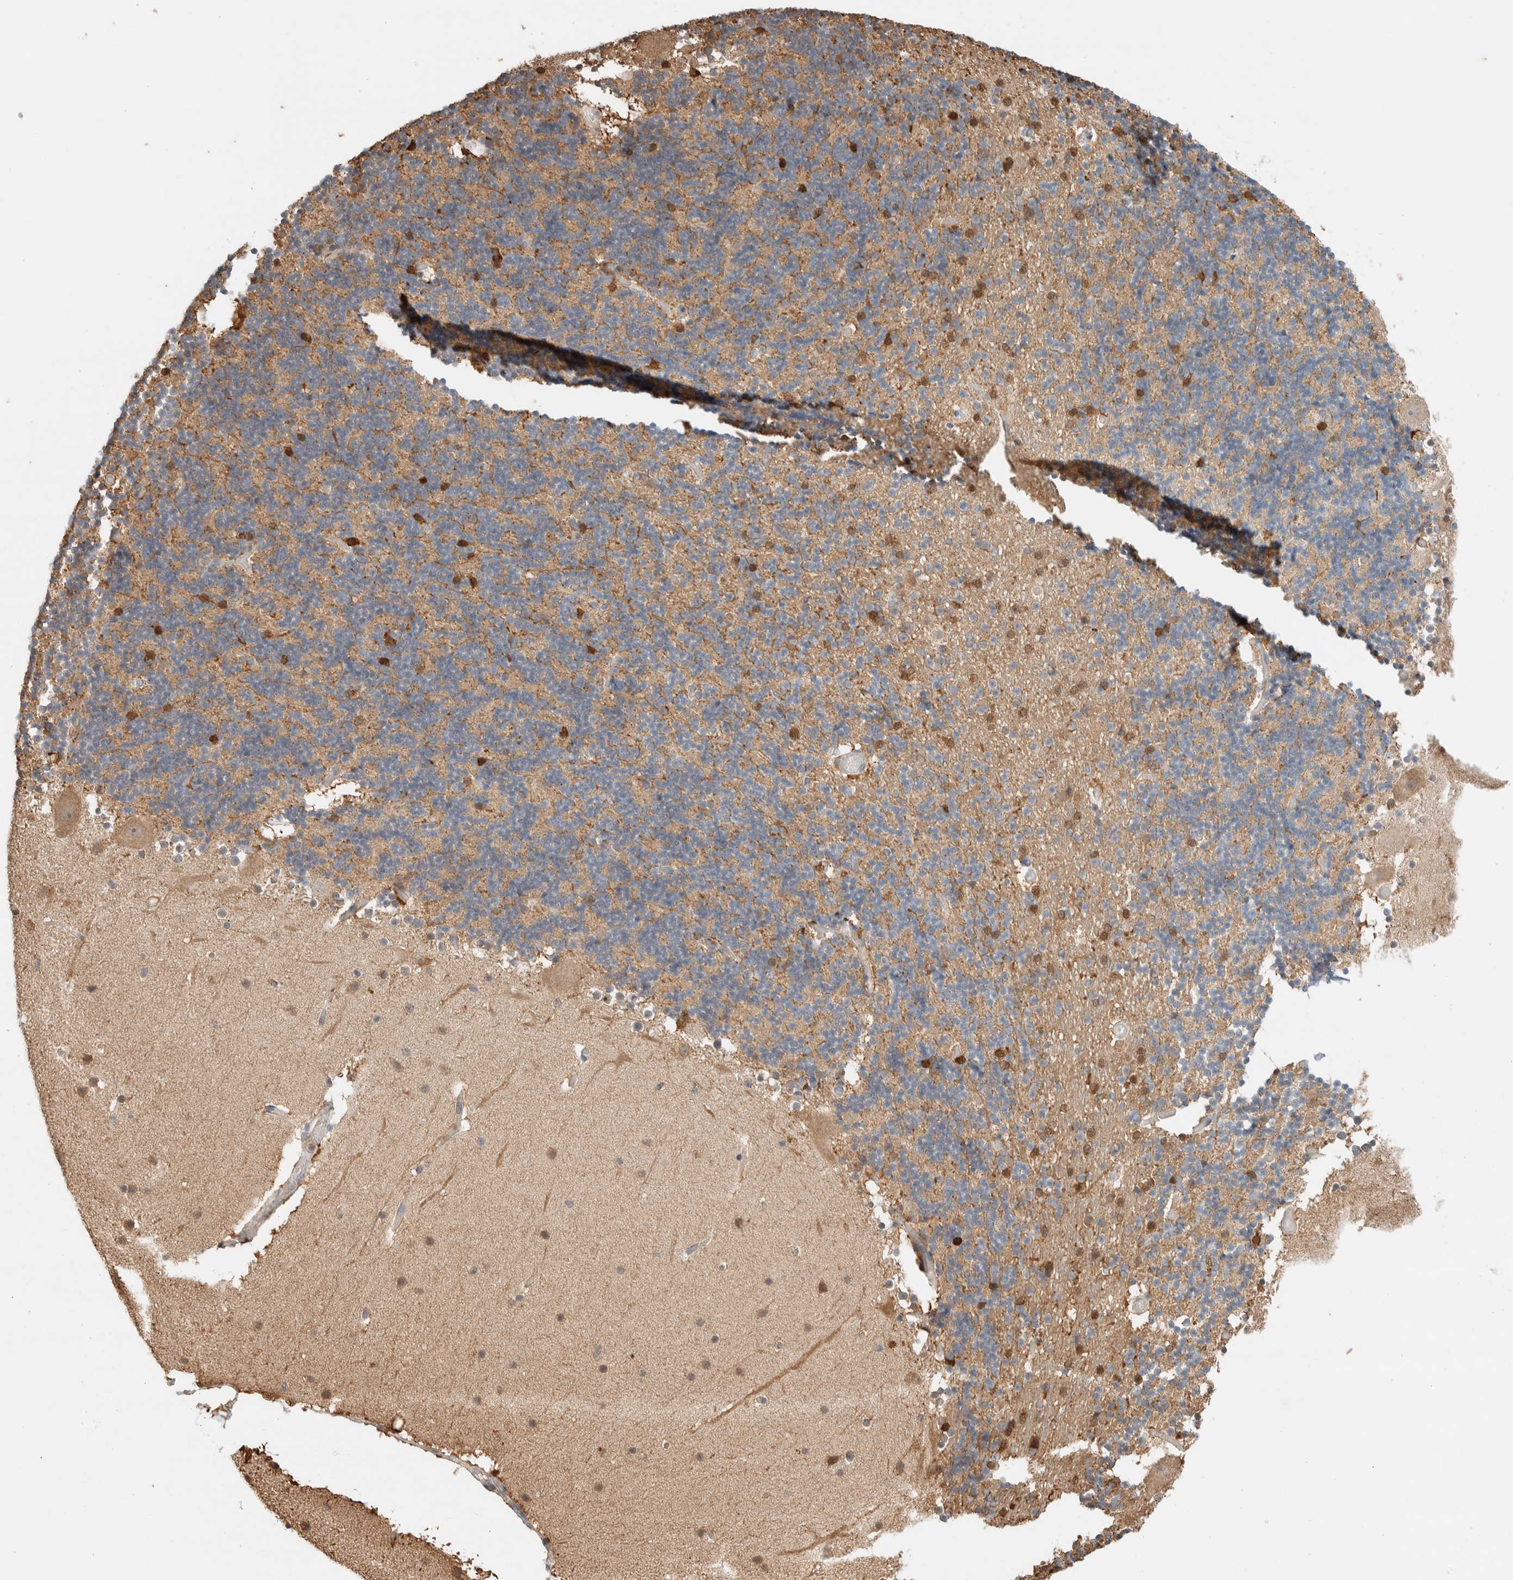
{"staining": {"intensity": "strong", "quantity": "<25%", "location": "cytoplasmic/membranous,nuclear"}, "tissue": "cerebellum", "cell_type": "Cells in granular layer", "image_type": "normal", "snomed": [{"axis": "morphology", "description": "Normal tissue, NOS"}, {"axis": "topography", "description": "Cerebellum"}], "caption": "Immunohistochemical staining of unremarkable human cerebellum demonstrates strong cytoplasmic/membranous,nuclear protein positivity in approximately <25% of cells in granular layer.", "gene": "CA13", "patient": {"sex": "male", "age": 57}}